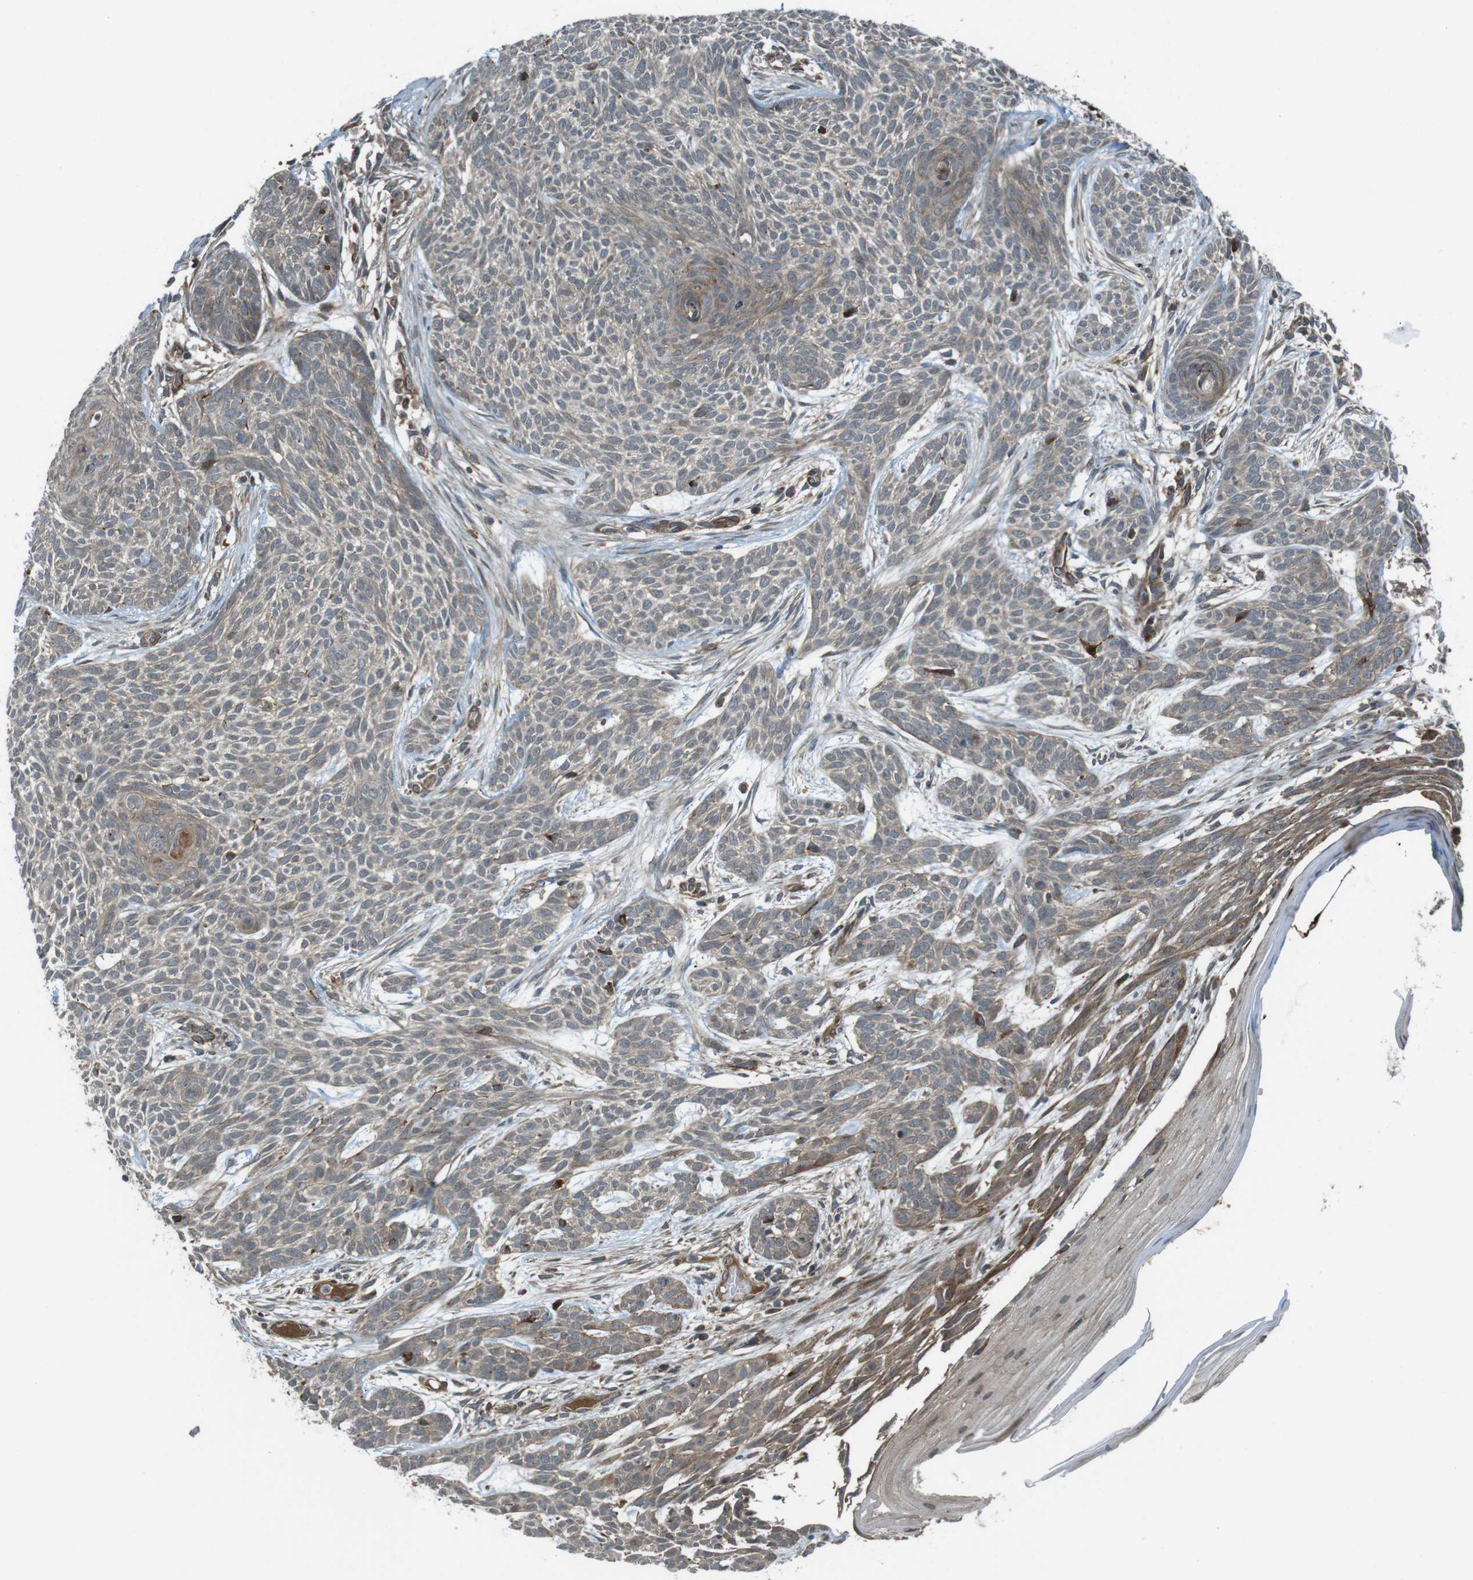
{"staining": {"intensity": "weak", "quantity": ">75%", "location": "cytoplasmic/membranous"}, "tissue": "skin cancer", "cell_type": "Tumor cells", "image_type": "cancer", "snomed": [{"axis": "morphology", "description": "Basal cell carcinoma"}, {"axis": "topography", "description": "Skin"}], "caption": "Immunohistochemical staining of skin cancer (basal cell carcinoma) displays low levels of weak cytoplasmic/membranous protein expression in approximately >75% of tumor cells.", "gene": "IFFO2", "patient": {"sex": "female", "age": 59}}